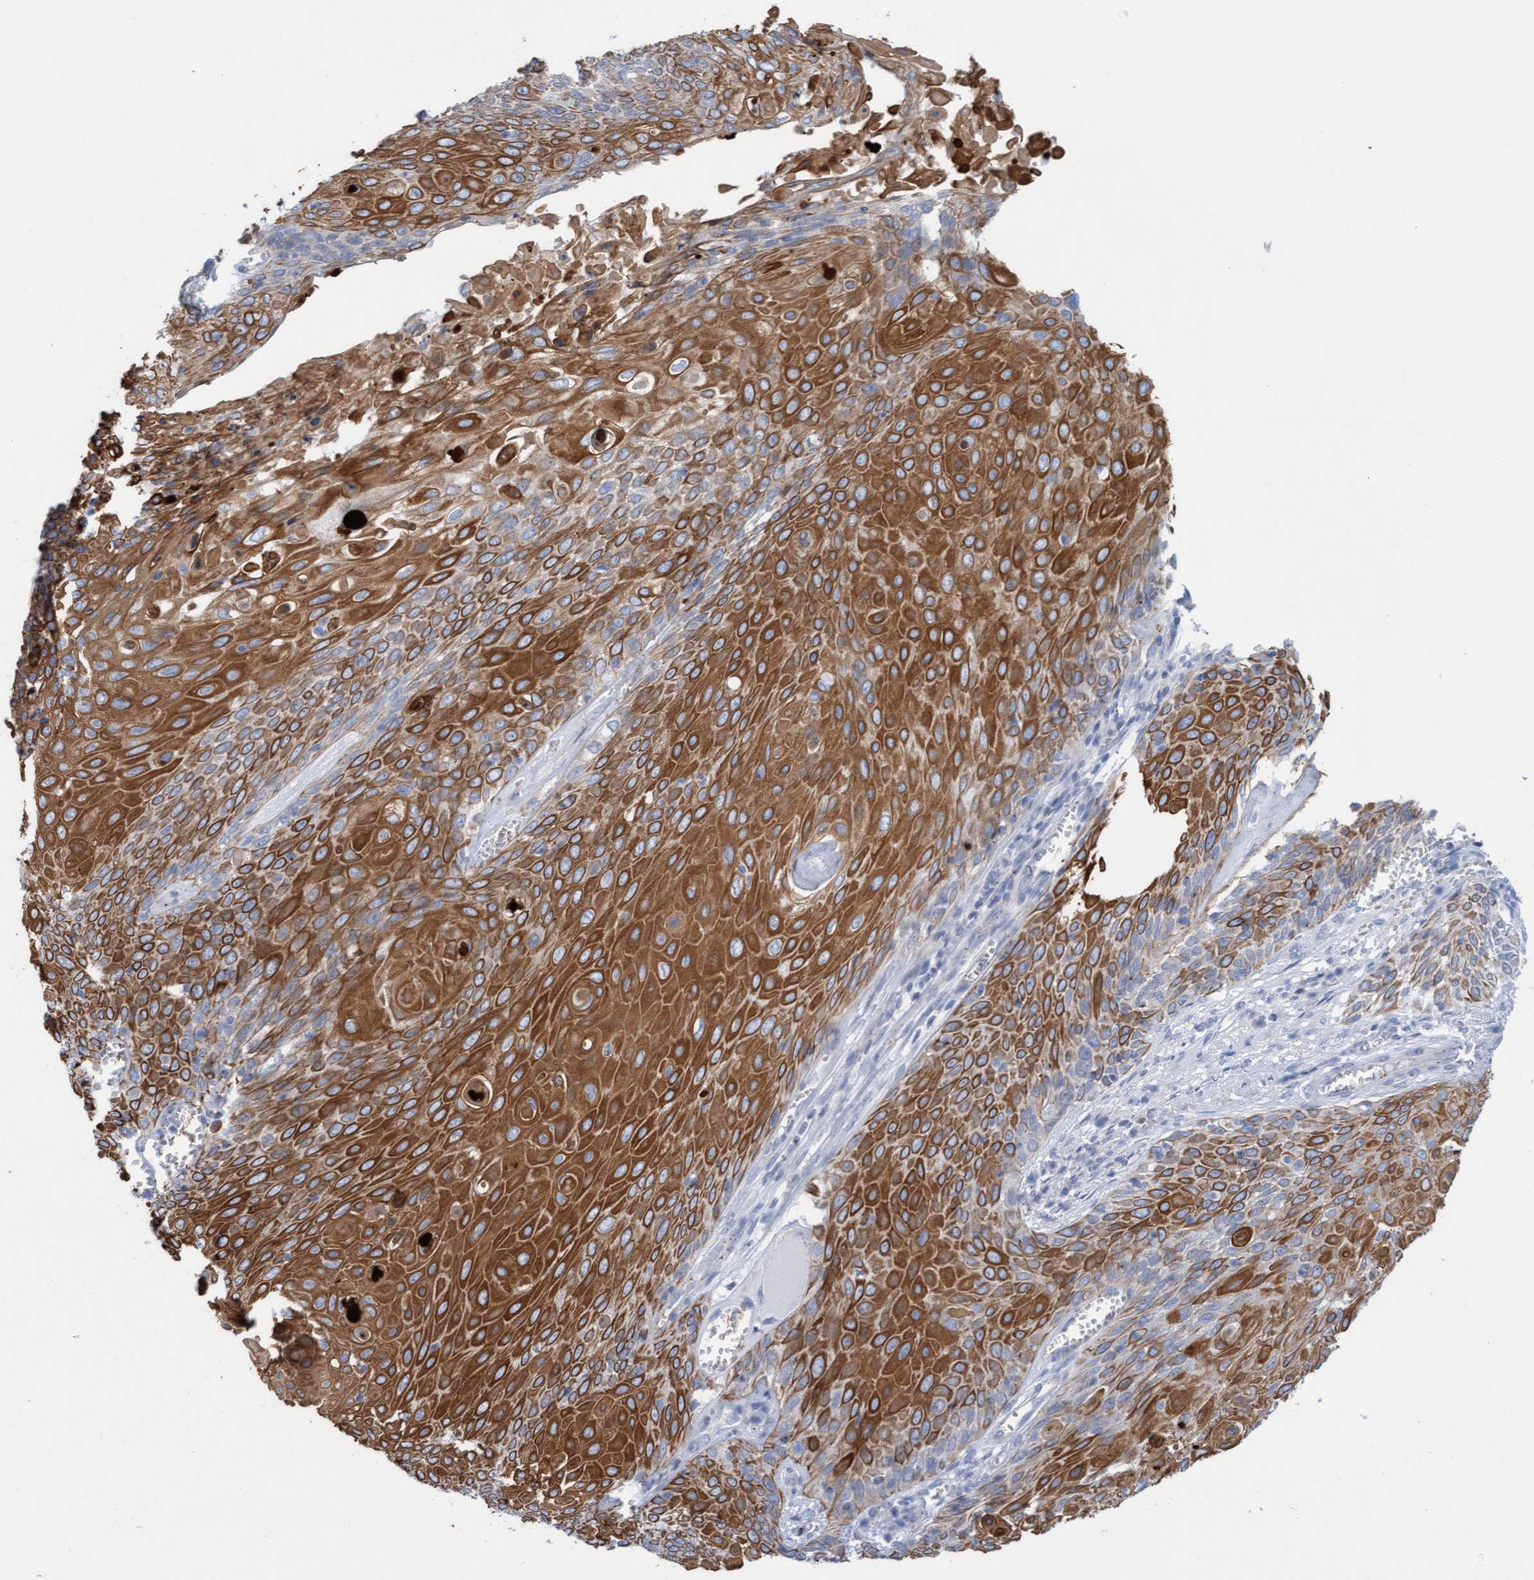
{"staining": {"intensity": "strong", "quantity": "25%-75%", "location": "cytoplasmic/membranous"}, "tissue": "cervical cancer", "cell_type": "Tumor cells", "image_type": "cancer", "snomed": [{"axis": "morphology", "description": "Squamous cell carcinoma, NOS"}, {"axis": "topography", "description": "Cervix"}], "caption": "Protein analysis of cervical squamous cell carcinoma tissue displays strong cytoplasmic/membranous staining in approximately 25%-75% of tumor cells.", "gene": "SGSH", "patient": {"sex": "female", "age": 39}}